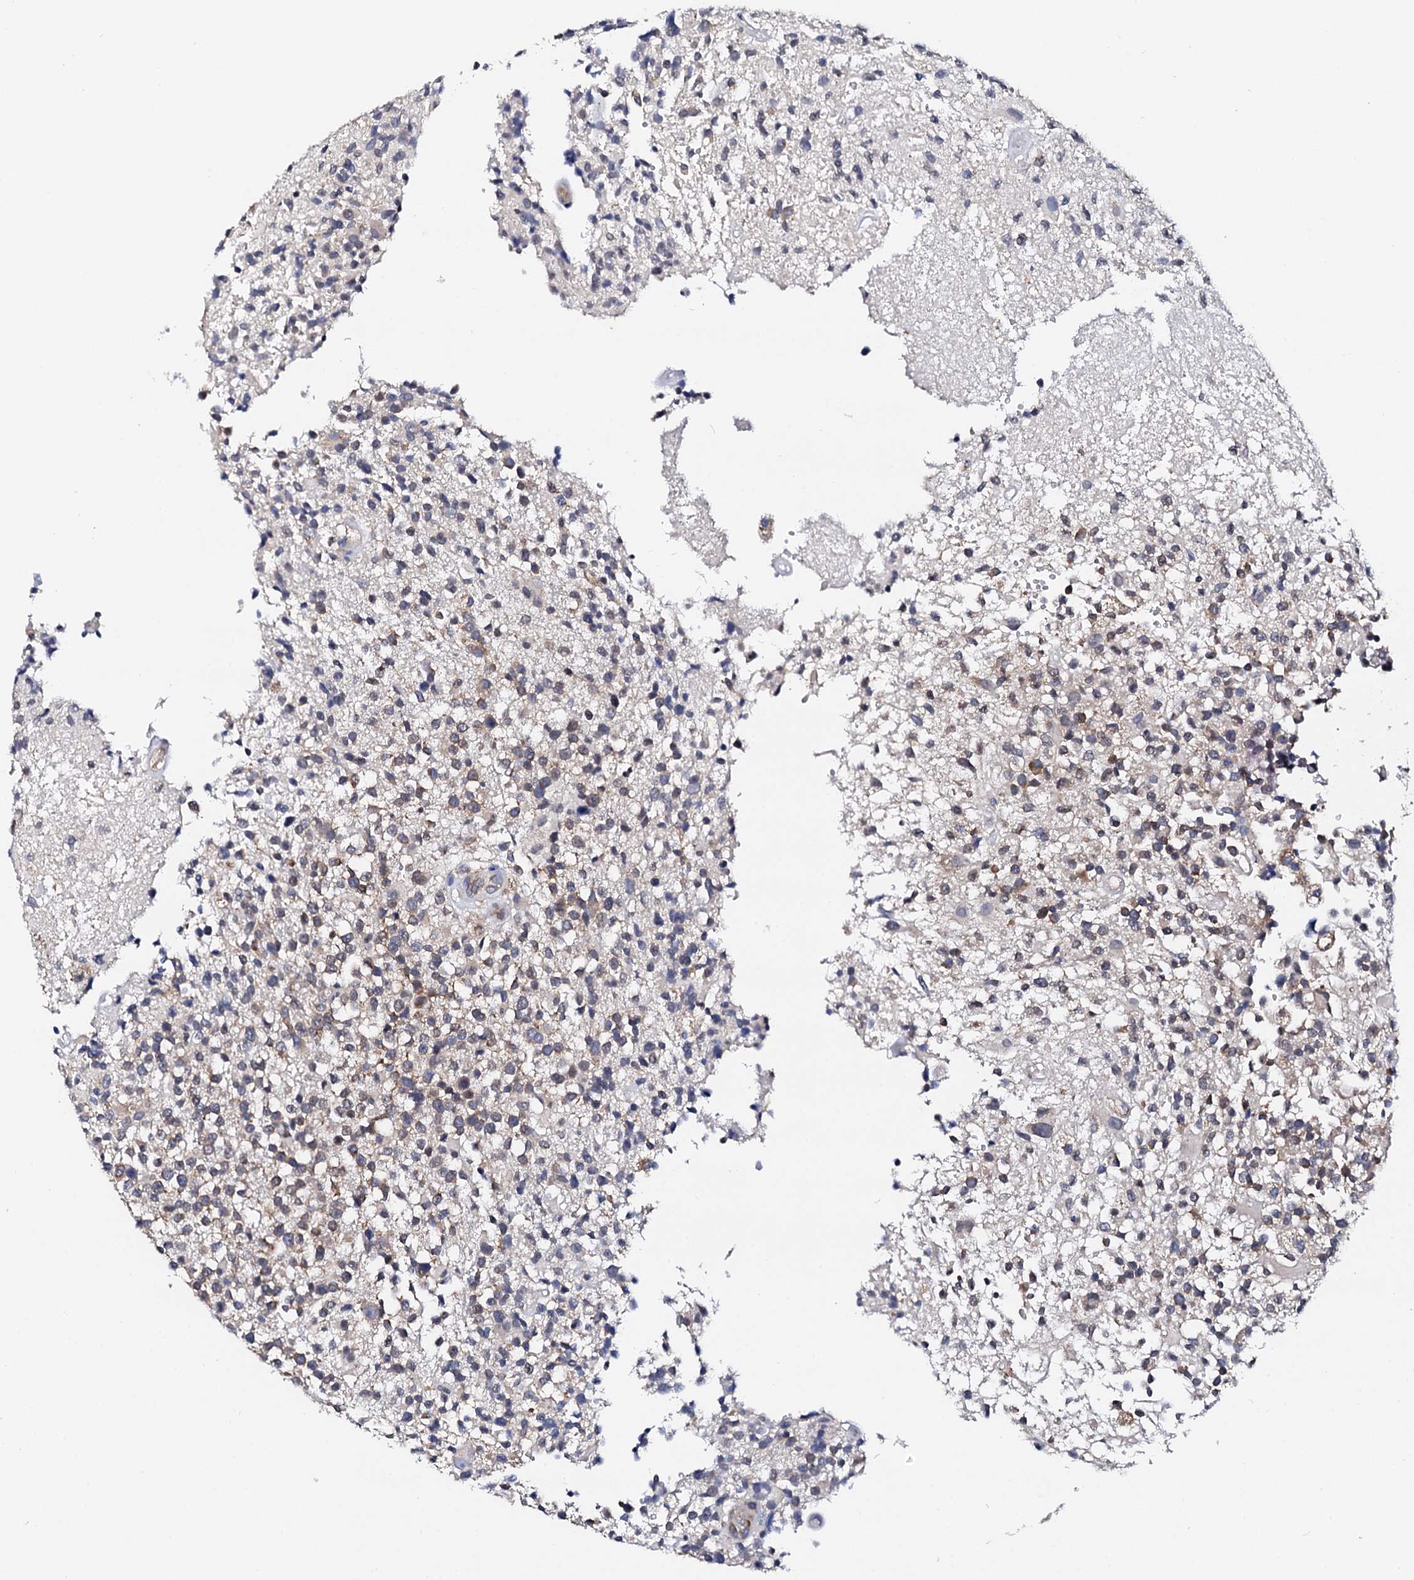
{"staining": {"intensity": "weak", "quantity": "25%-75%", "location": "cytoplasmic/membranous"}, "tissue": "glioma", "cell_type": "Tumor cells", "image_type": "cancer", "snomed": [{"axis": "morphology", "description": "Glioma, malignant, High grade"}, {"axis": "morphology", "description": "Glioblastoma, NOS"}, {"axis": "topography", "description": "Brain"}], "caption": "IHC (DAB) staining of human glioma reveals weak cytoplasmic/membranous protein expression in approximately 25%-75% of tumor cells.", "gene": "NUP58", "patient": {"sex": "male", "age": 60}}